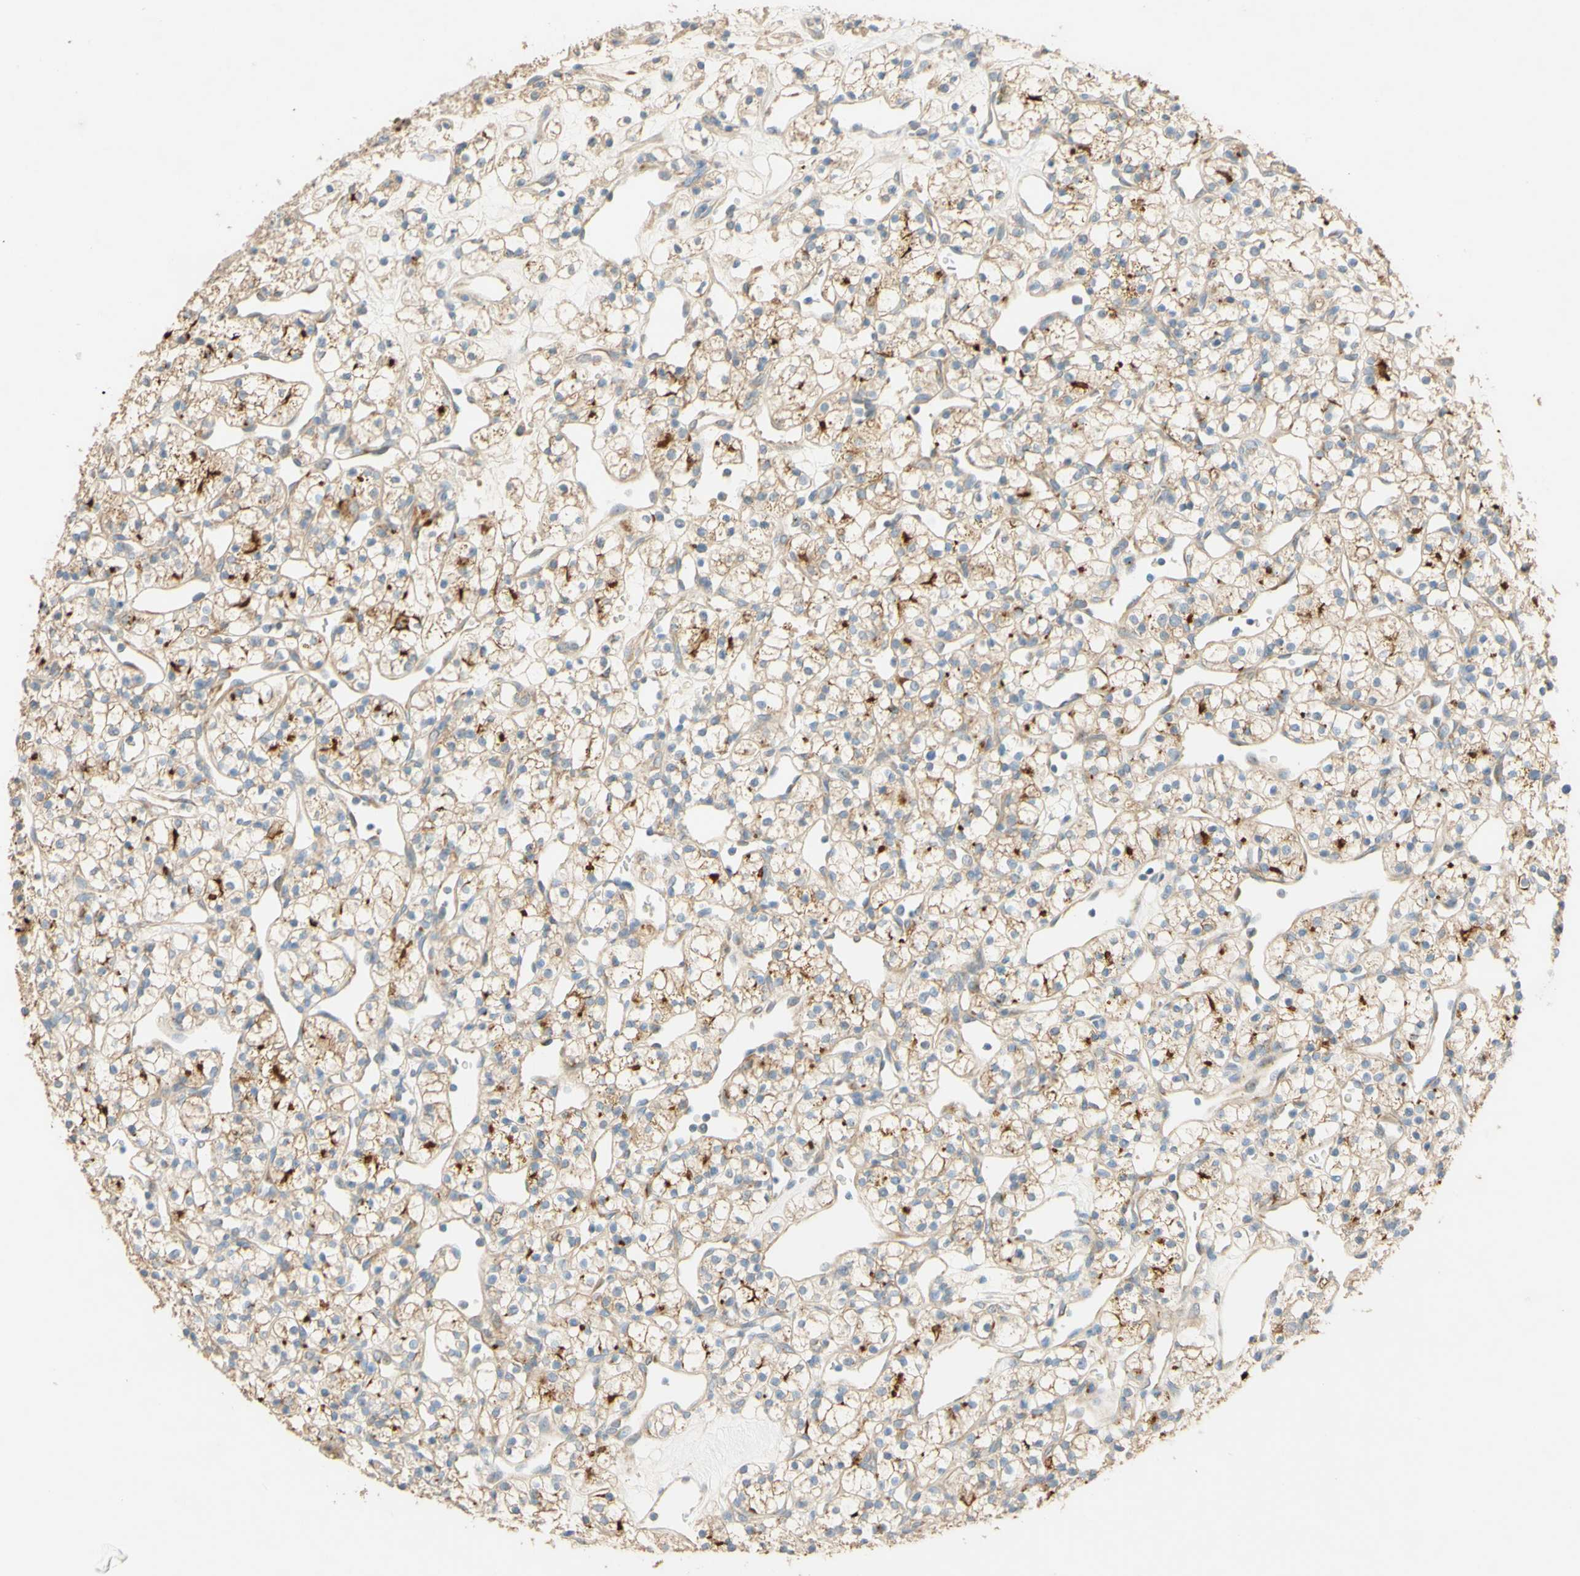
{"staining": {"intensity": "moderate", "quantity": ">75%", "location": "cytoplasmic/membranous"}, "tissue": "renal cancer", "cell_type": "Tumor cells", "image_type": "cancer", "snomed": [{"axis": "morphology", "description": "Adenocarcinoma, NOS"}, {"axis": "topography", "description": "Kidney"}], "caption": "Immunohistochemistry of renal cancer exhibits medium levels of moderate cytoplasmic/membranous positivity in approximately >75% of tumor cells.", "gene": "DKK3", "patient": {"sex": "female", "age": 60}}